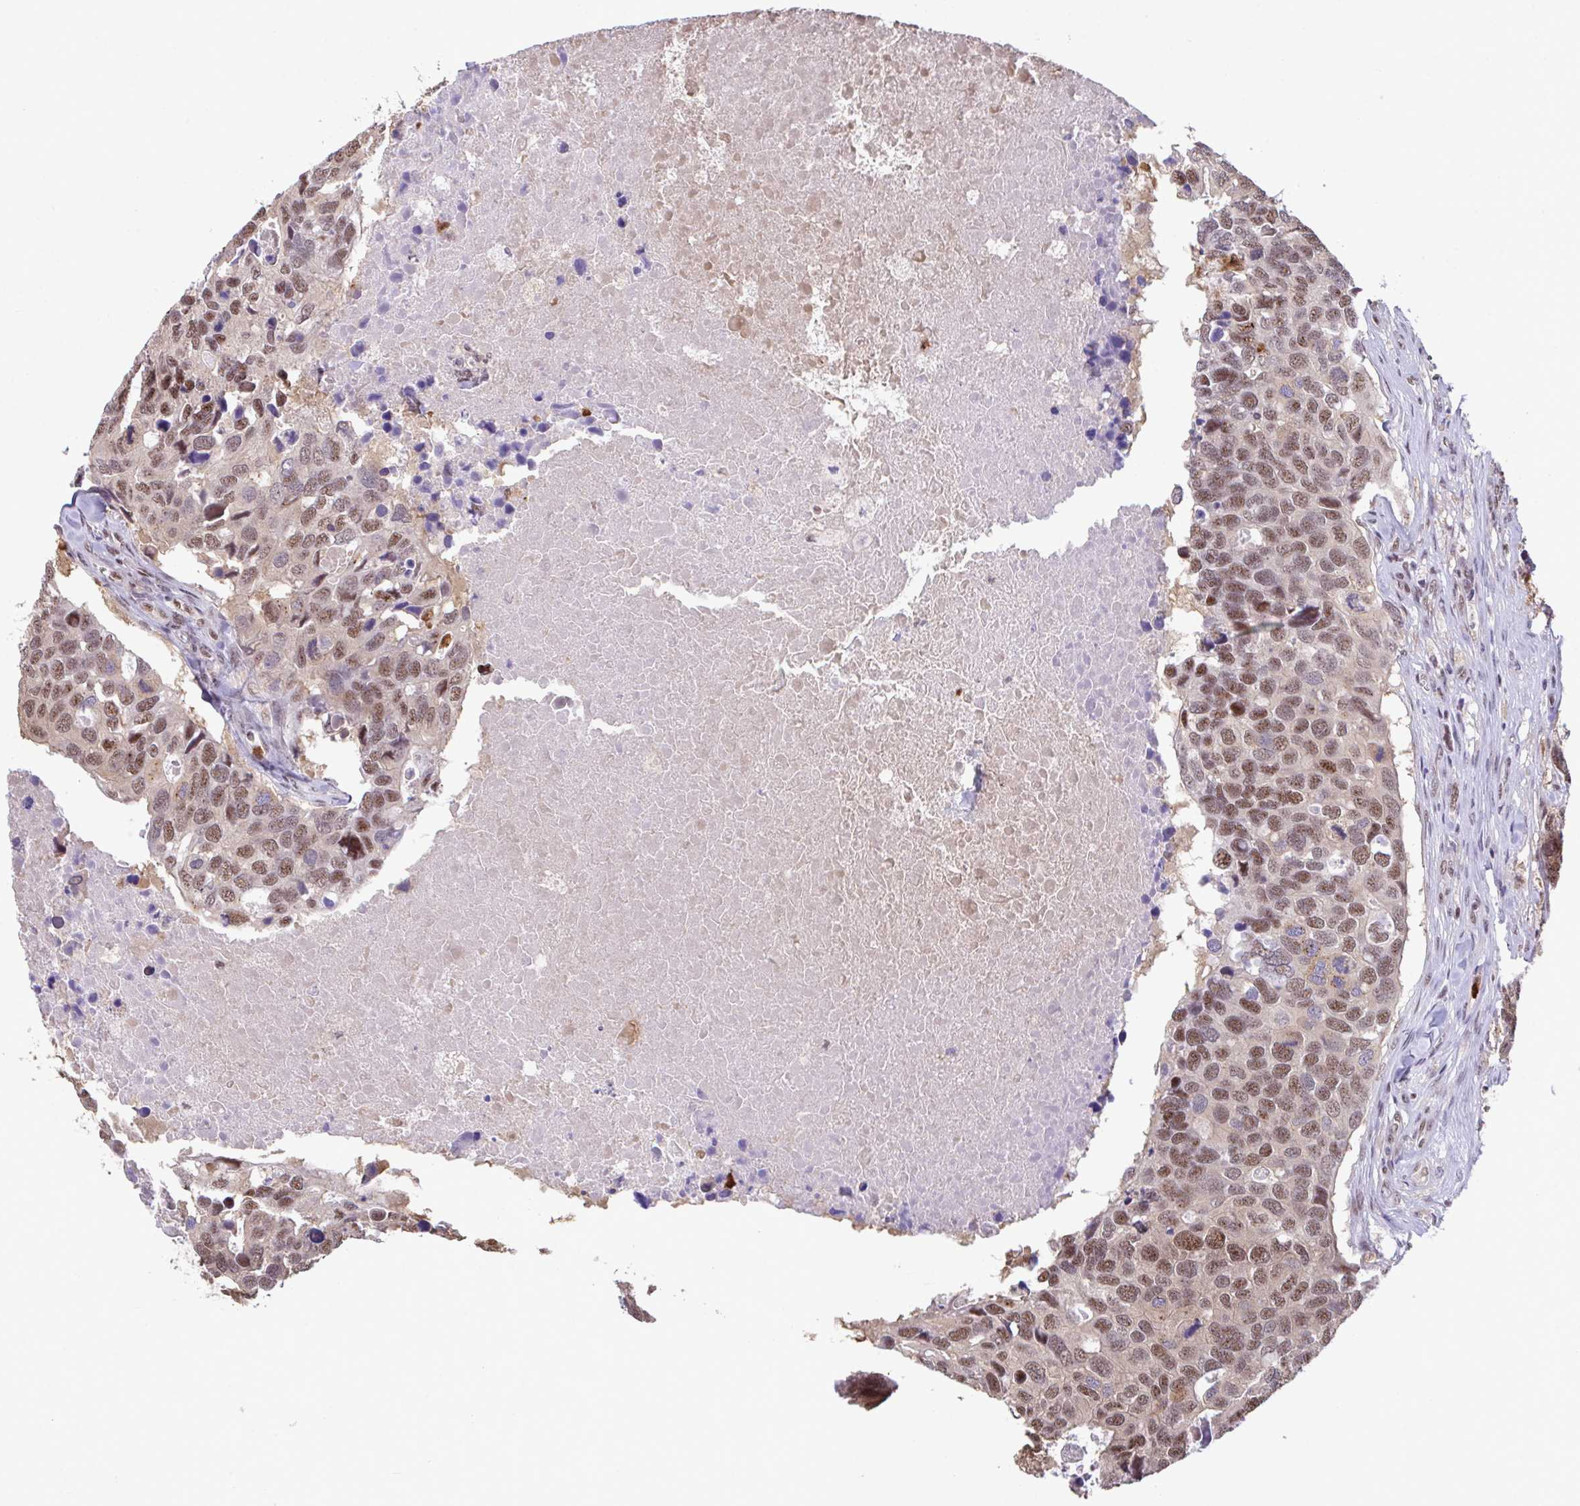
{"staining": {"intensity": "moderate", "quantity": ">75%", "location": "nuclear"}, "tissue": "breast cancer", "cell_type": "Tumor cells", "image_type": "cancer", "snomed": [{"axis": "morphology", "description": "Duct carcinoma"}, {"axis": "topography", "description": "Breast"}], "caption": "Tumor cells demonstrate medium levels of moderate nuclear staining in about >75% of cells in human invasive ductal carcinoma (breast). Ihc stains the protein in brown and the nuclei are stained blue.", "gene": "OR6K3", "patient": {"sex": "female", "age": 83}}